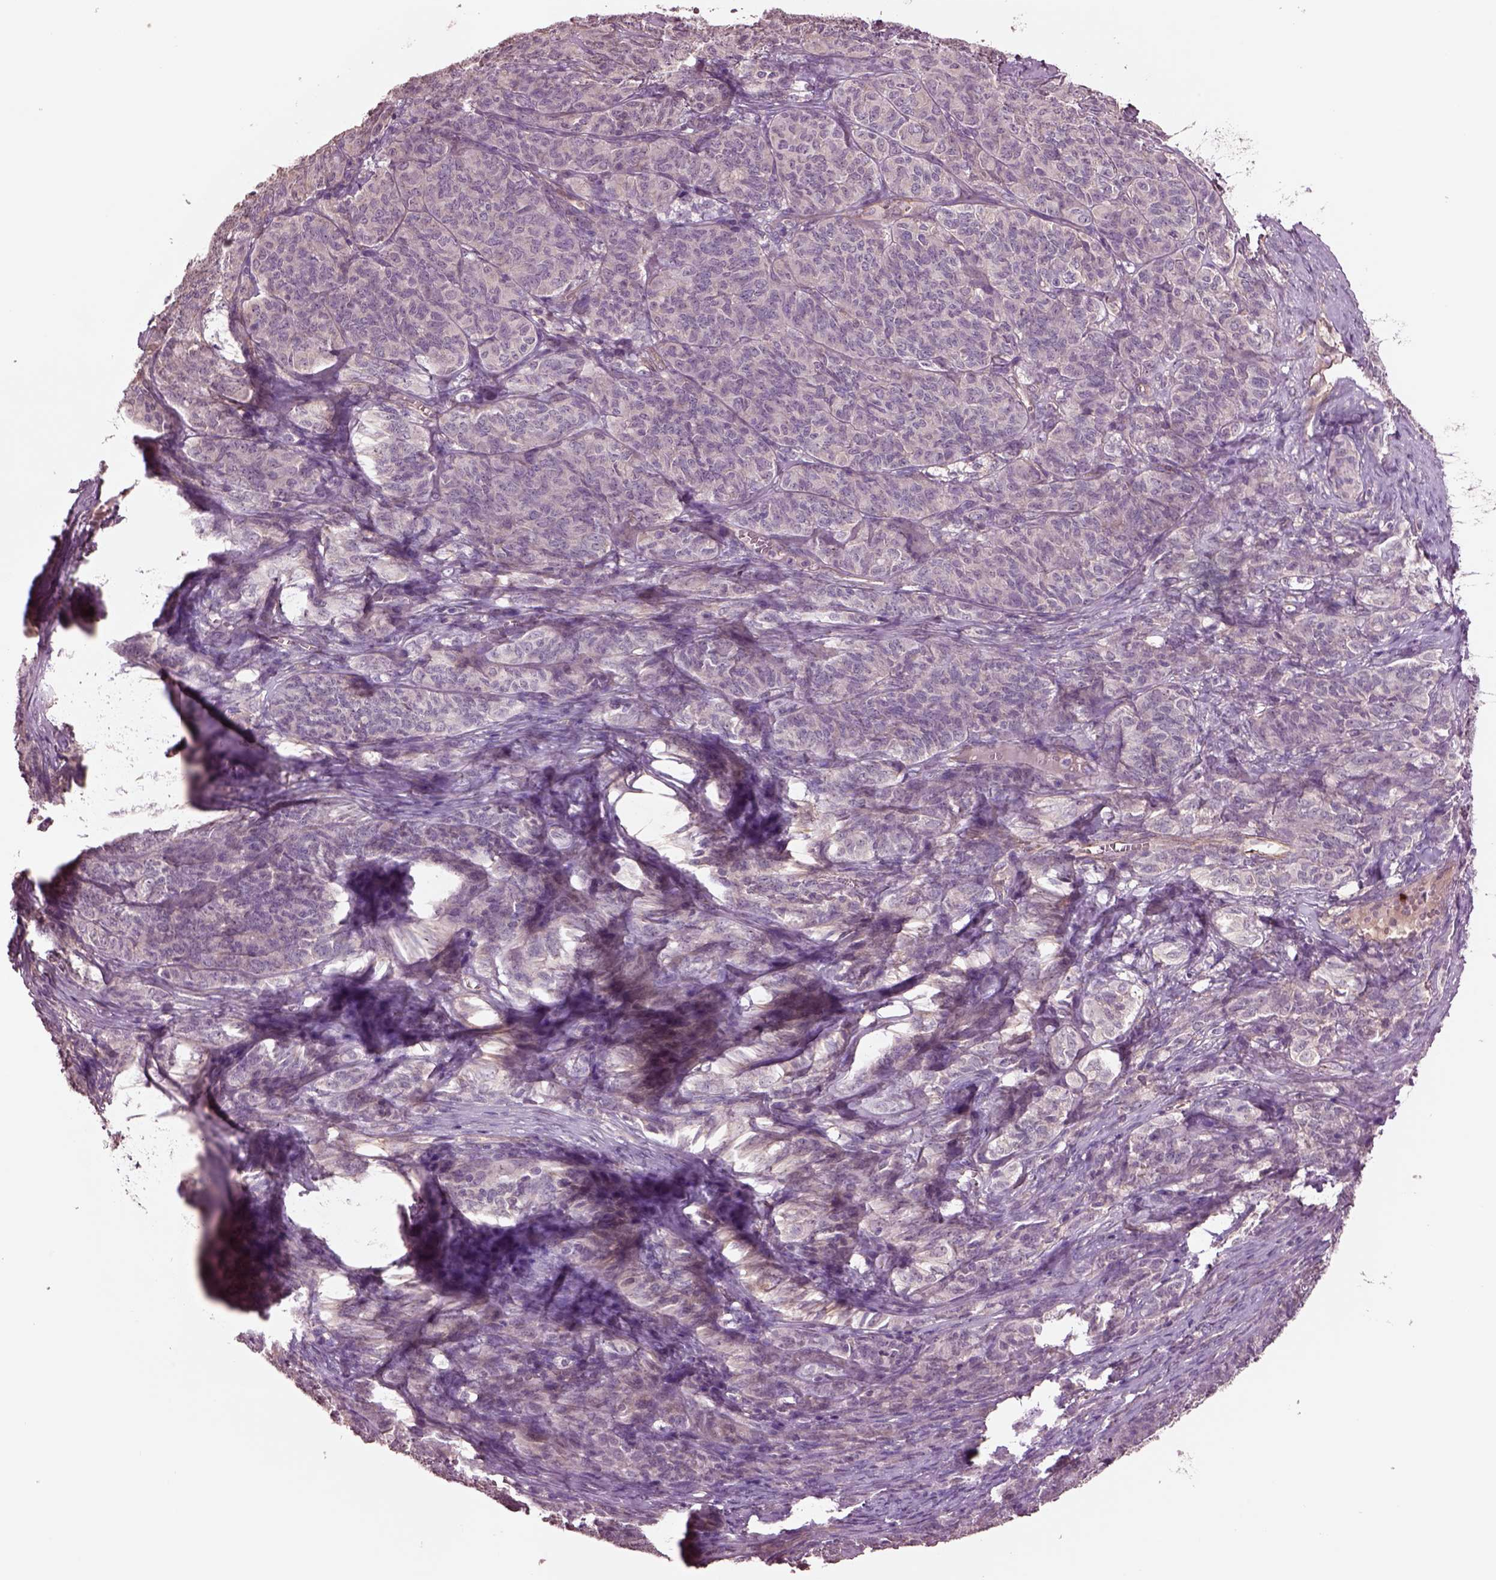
{"staining": {"intensity": "negative", "quantity": "none", "location": "none"}, "tissue": "ovarian cancer", "cell_type": "Tumor cells", "image_type": "cancer", "snomed": [{"axis": "morphology", "description": "Carcinoma, endometroid"}, {"axis": "topography", "description": "Ovary"}], "caption": "This is an immunohistochemistry histopathology image of ovarian cancer. There is no staining in tumor cells.", "gene": "HTR1B", "patient": {"sex": "female", "age": 80}}